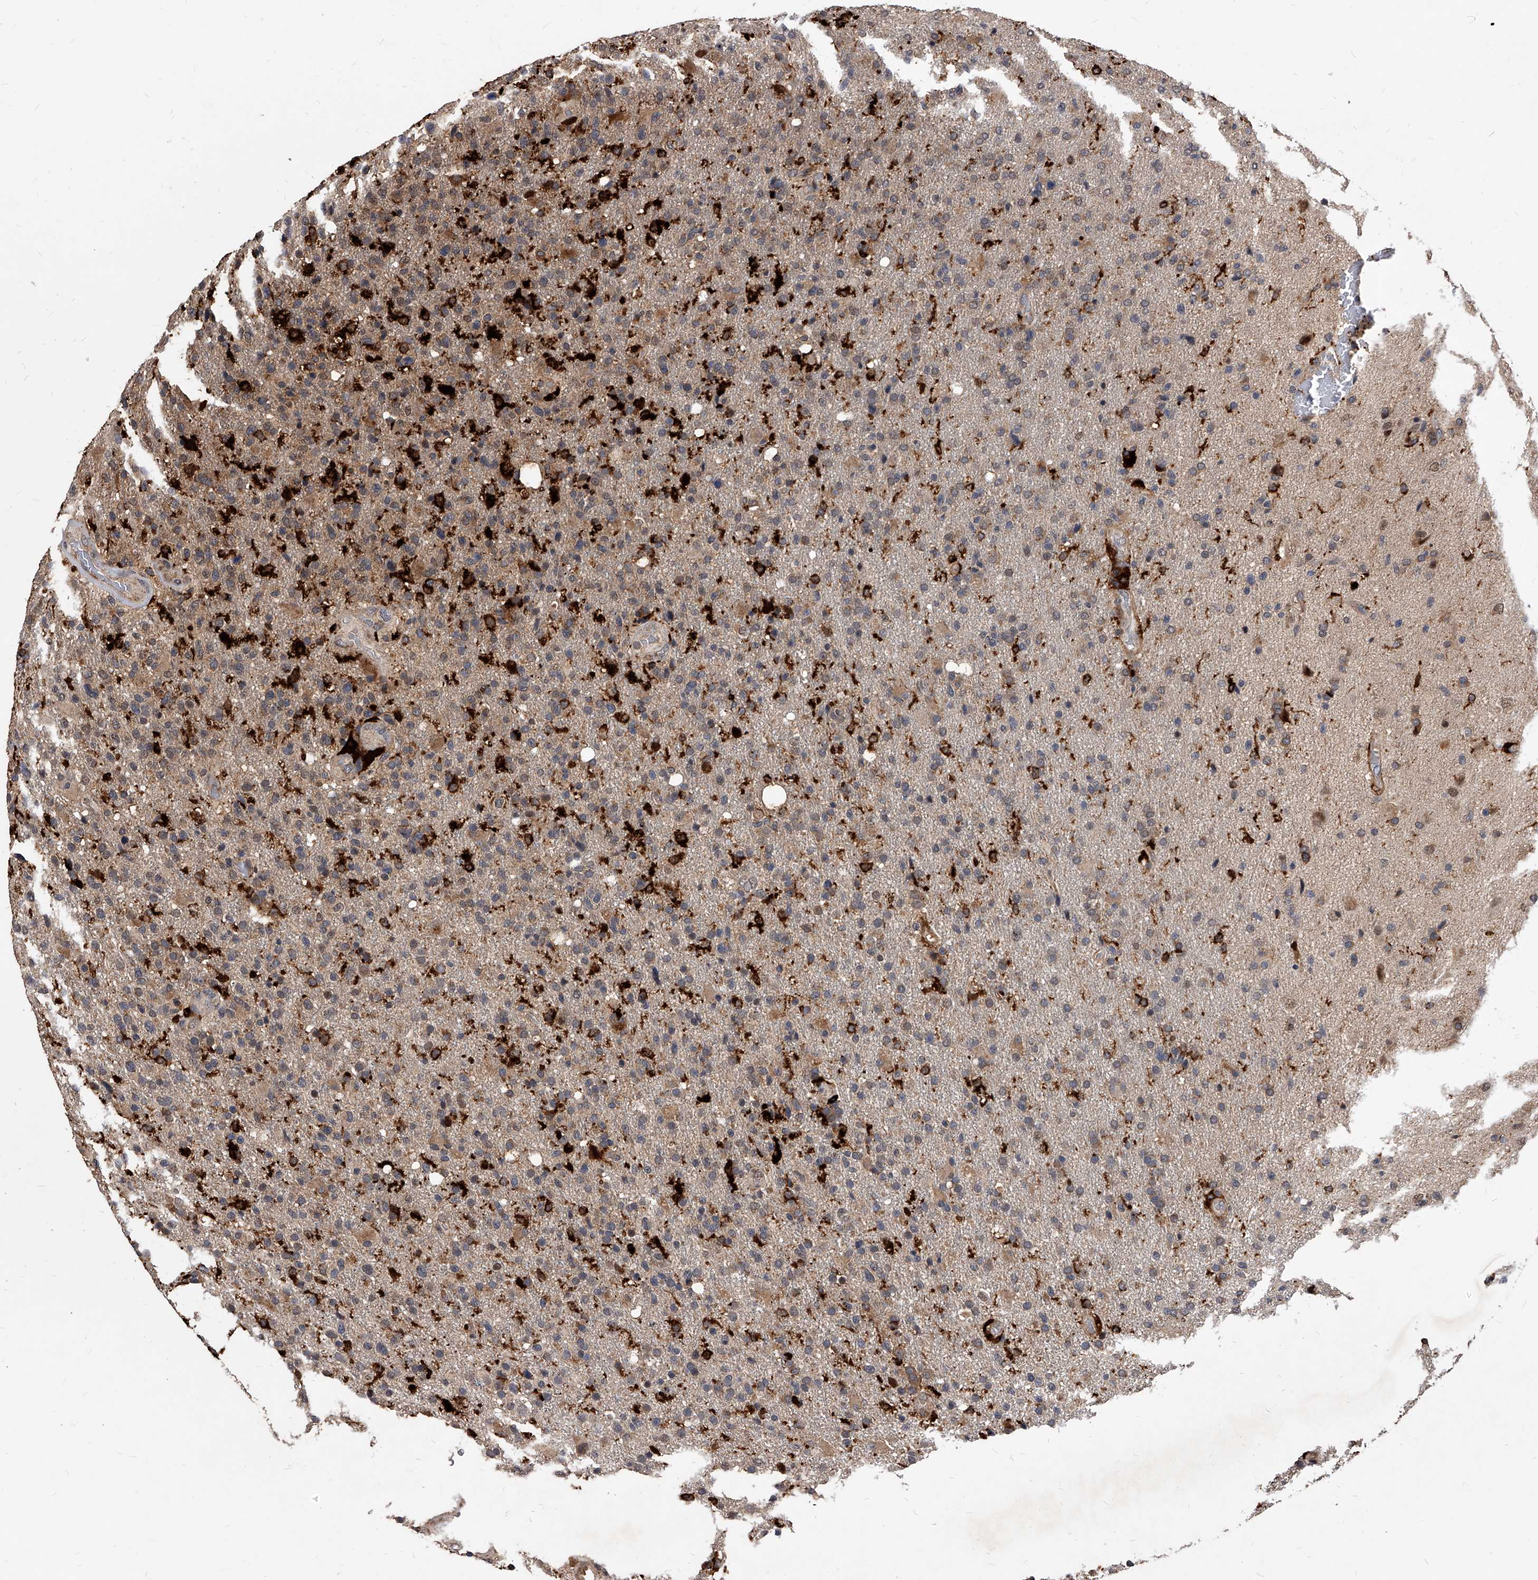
{"staining": {"intensity": "weak", "quantity": ">75%", "location": "cytoplasmic/membranous"}, "tissue": "glioma", "cell_type": "Tumor cells", "image_type": "cancer", "snomed": [{"axis": "morphology", "description": "Glioma, malignant, High grade"}, {"axis": "topography", "description": "Brain"}], "caption": "High-magnification brightfield microscopy of malignant glioma (high-grade) stained with DAB (brown) and counterstained with hematoxylin (blue). tumor cells exhibit weak cytoplasmic/membranous staining is identified in approximately>75% of cells. The staining was performed using DAB to visualize the protein expression in brown, while the nuclei were stained in blue with hematoxylin (Magnification: 20x).", "gene": "SOBP", "patient": {"sex": "male", "age": 72}}